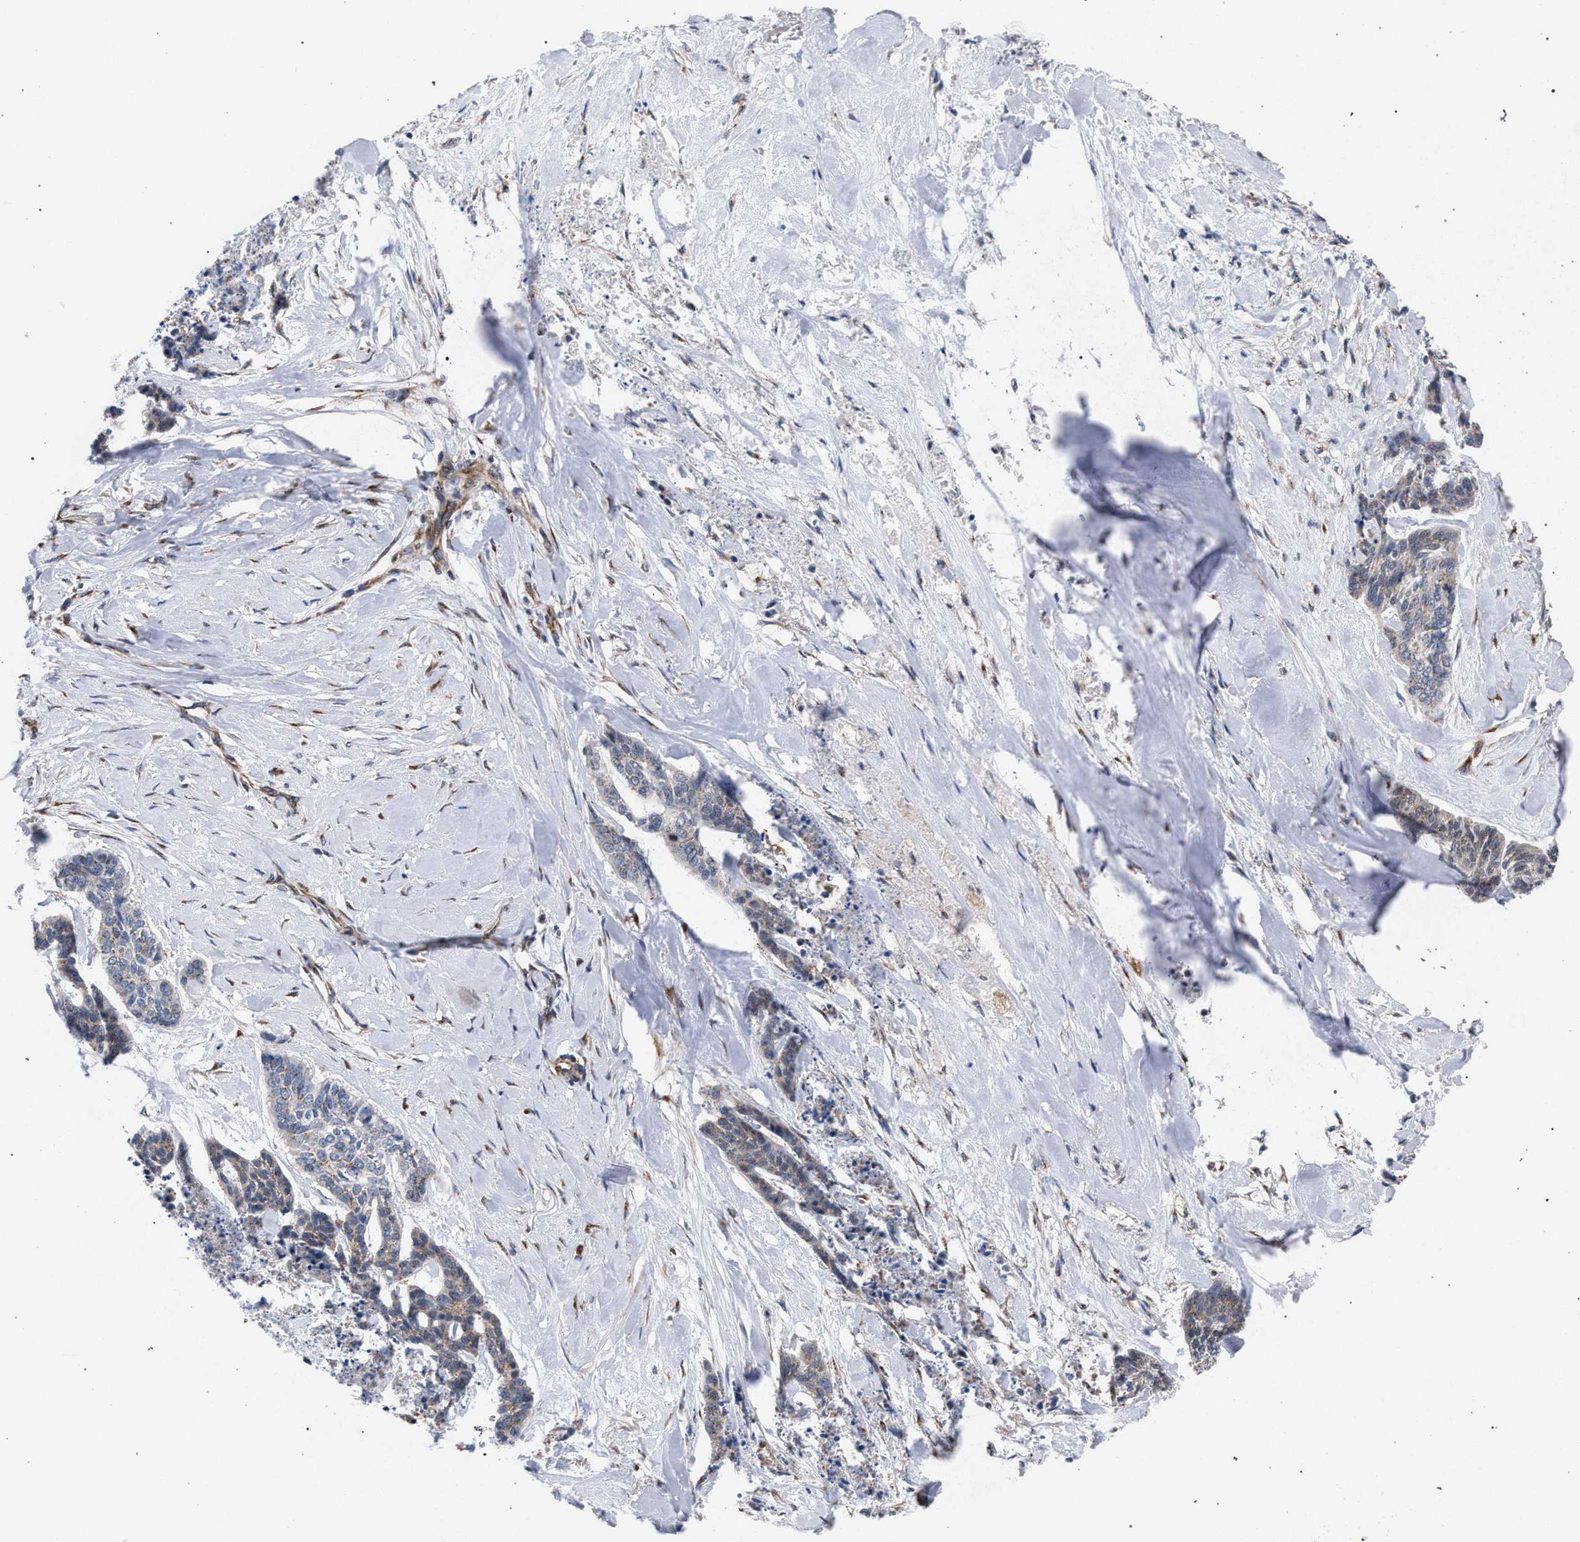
{"staining": {"intensity": "weak", "quantity": "25%-75%", "location": "cytoplasmic/membranous"}, "tissue": "skin cancer", "cell_type": "Tumor cells", "image_type": "cancer", "snomed": [{"axis": "morphology", "description": "Basal cell carcinoma"}, {"axis": "topography", "description": "Skin"}], "caption": "An image of basal cell carcinoma (skin) stained for a protein shows weak cytoplasmic/membranous brown staining in tumor cells.", "gene": "GOLGA2", "patient": {"sex": "female", "age": 64}}